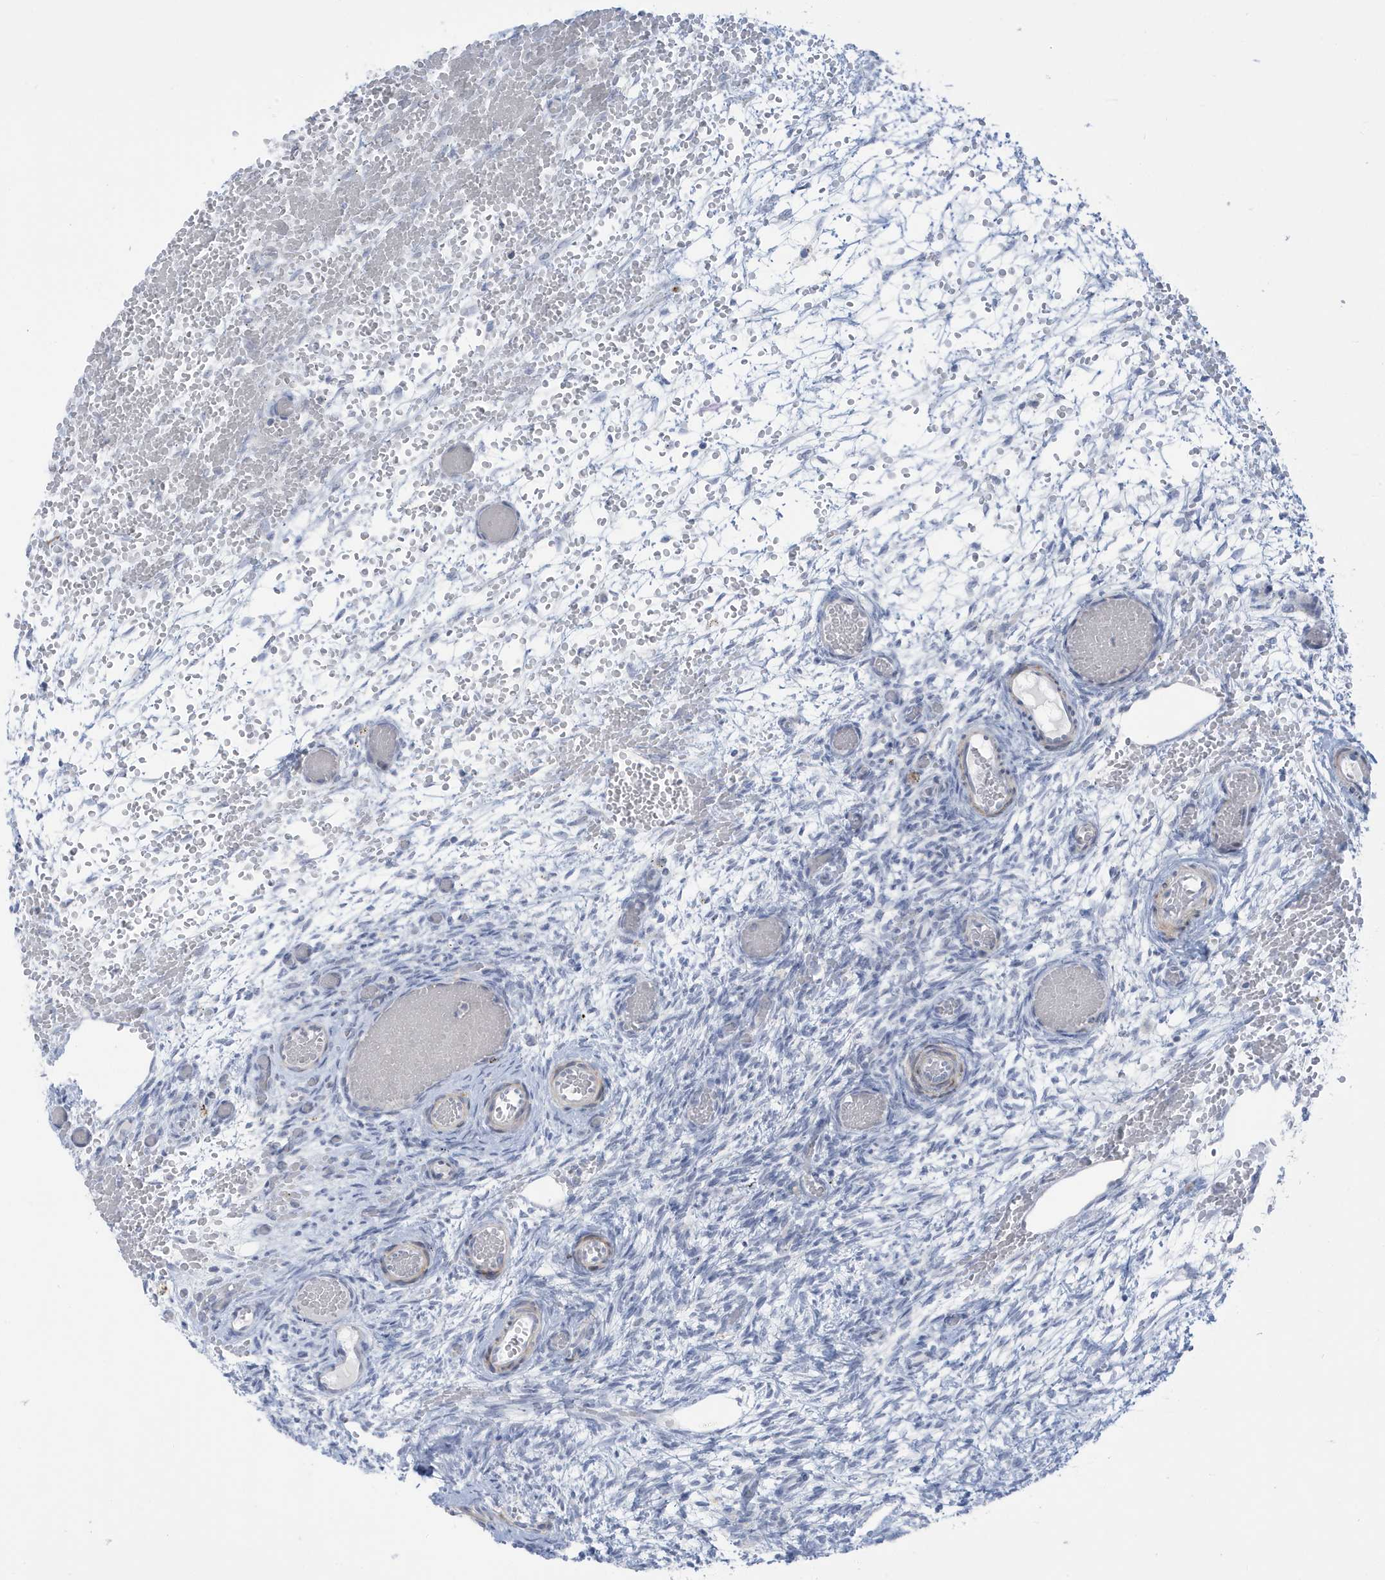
{"staining": {"intensity": "weak", "quantity": ">75%", "location": "cytoplasmic/membranous"}, "tissue": "ovary", "cell_type": "Follicle cells", "image_type": "normal", "snomed": [{"axis": "morphology", "description": "Adenocarcinoma, NOS"}, {"axis": "topography", "description": "Endometrium"}], "caption": "Brown immunohistochemical staining in unremarkable ovary reveals weak cytoplasmic/membranous positivity in about >75% of follicle cells. The staining was performed using DAB, with brown indicating positive protein expression. Nuclei are stained blue with hematoxylin.", "gene": "PERM1", "patient": {"sex": "female", "age": 32}}